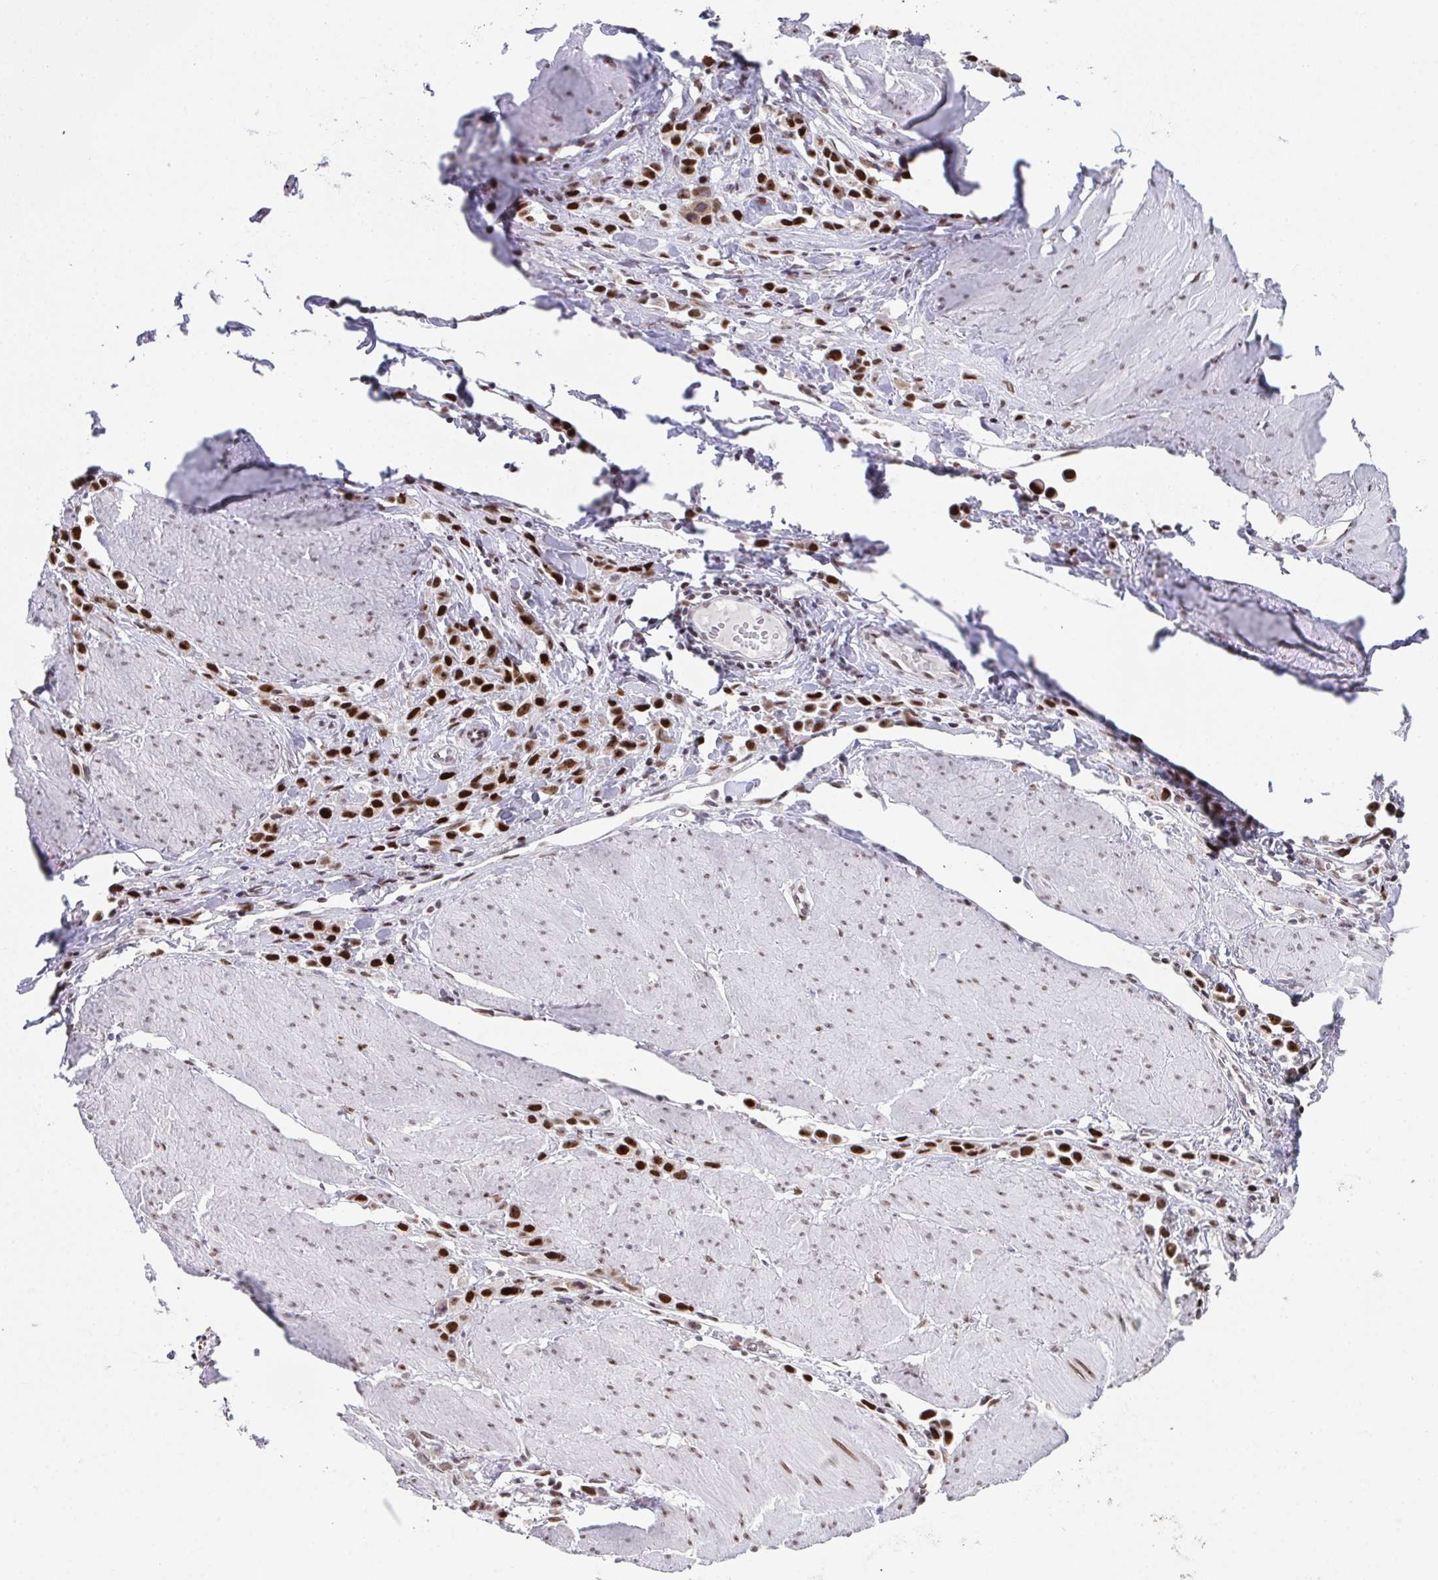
{"staining": {"intensity": "strong", "quantity": ">75%", "location": "nuclear"}, "tissue": "stomach cancer", "cell_type": "Tumor cells", "image_type": "cancer", "snomed": [{"axis": "morphology", "description": "Adenocarcinoma, NOS"}, {"axis": "topography", "description": "Stomach"}], "caption": "This image reveals immunohistochemistry staining of human stomach cancer (adenocarcinoma), with high strong nuclear staining in about >75% of tumor cells.", "gene": "RB1", "patient": {"sex": "male", "age": 47}}